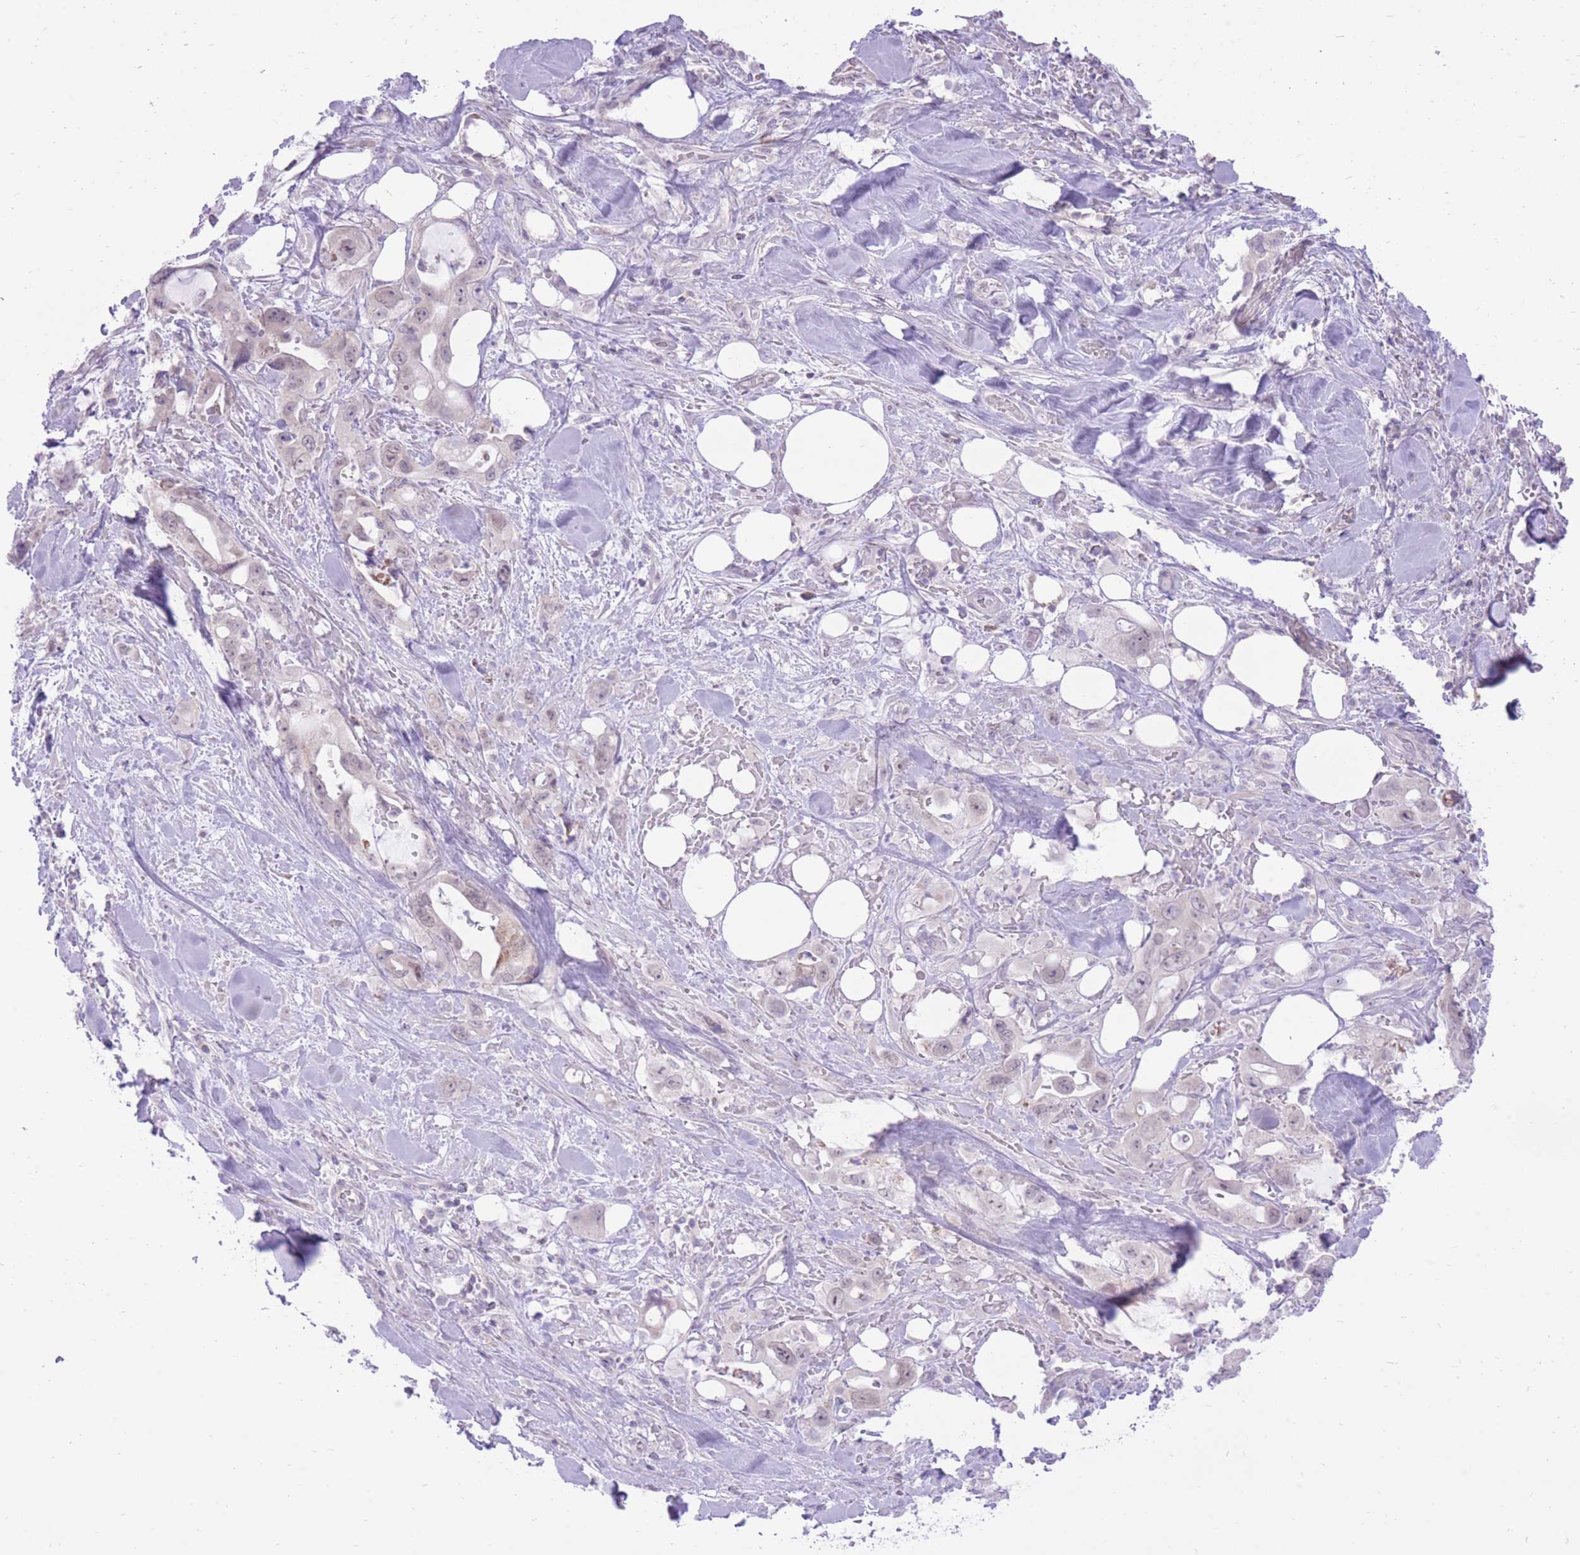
{"staining": {"intensity": "negative", "quantity": "none", "location": "none"}, "tissue": "pancreatic cancer", "cell_type": "Tumor cells", "image_type": "cancer", "snomed": [{"axis": "morphology", "description": "Adenocarcinoma, NOS"}, {"axis": "topography", "description": "Pancreas"}], "caption": "This is an immunohistochemistry image of human adenocarcinoma (pancreatic). There is no expression in tumor cells.", "gene": "DENND2D", "patient": {"sex": "female", "age": 61}}